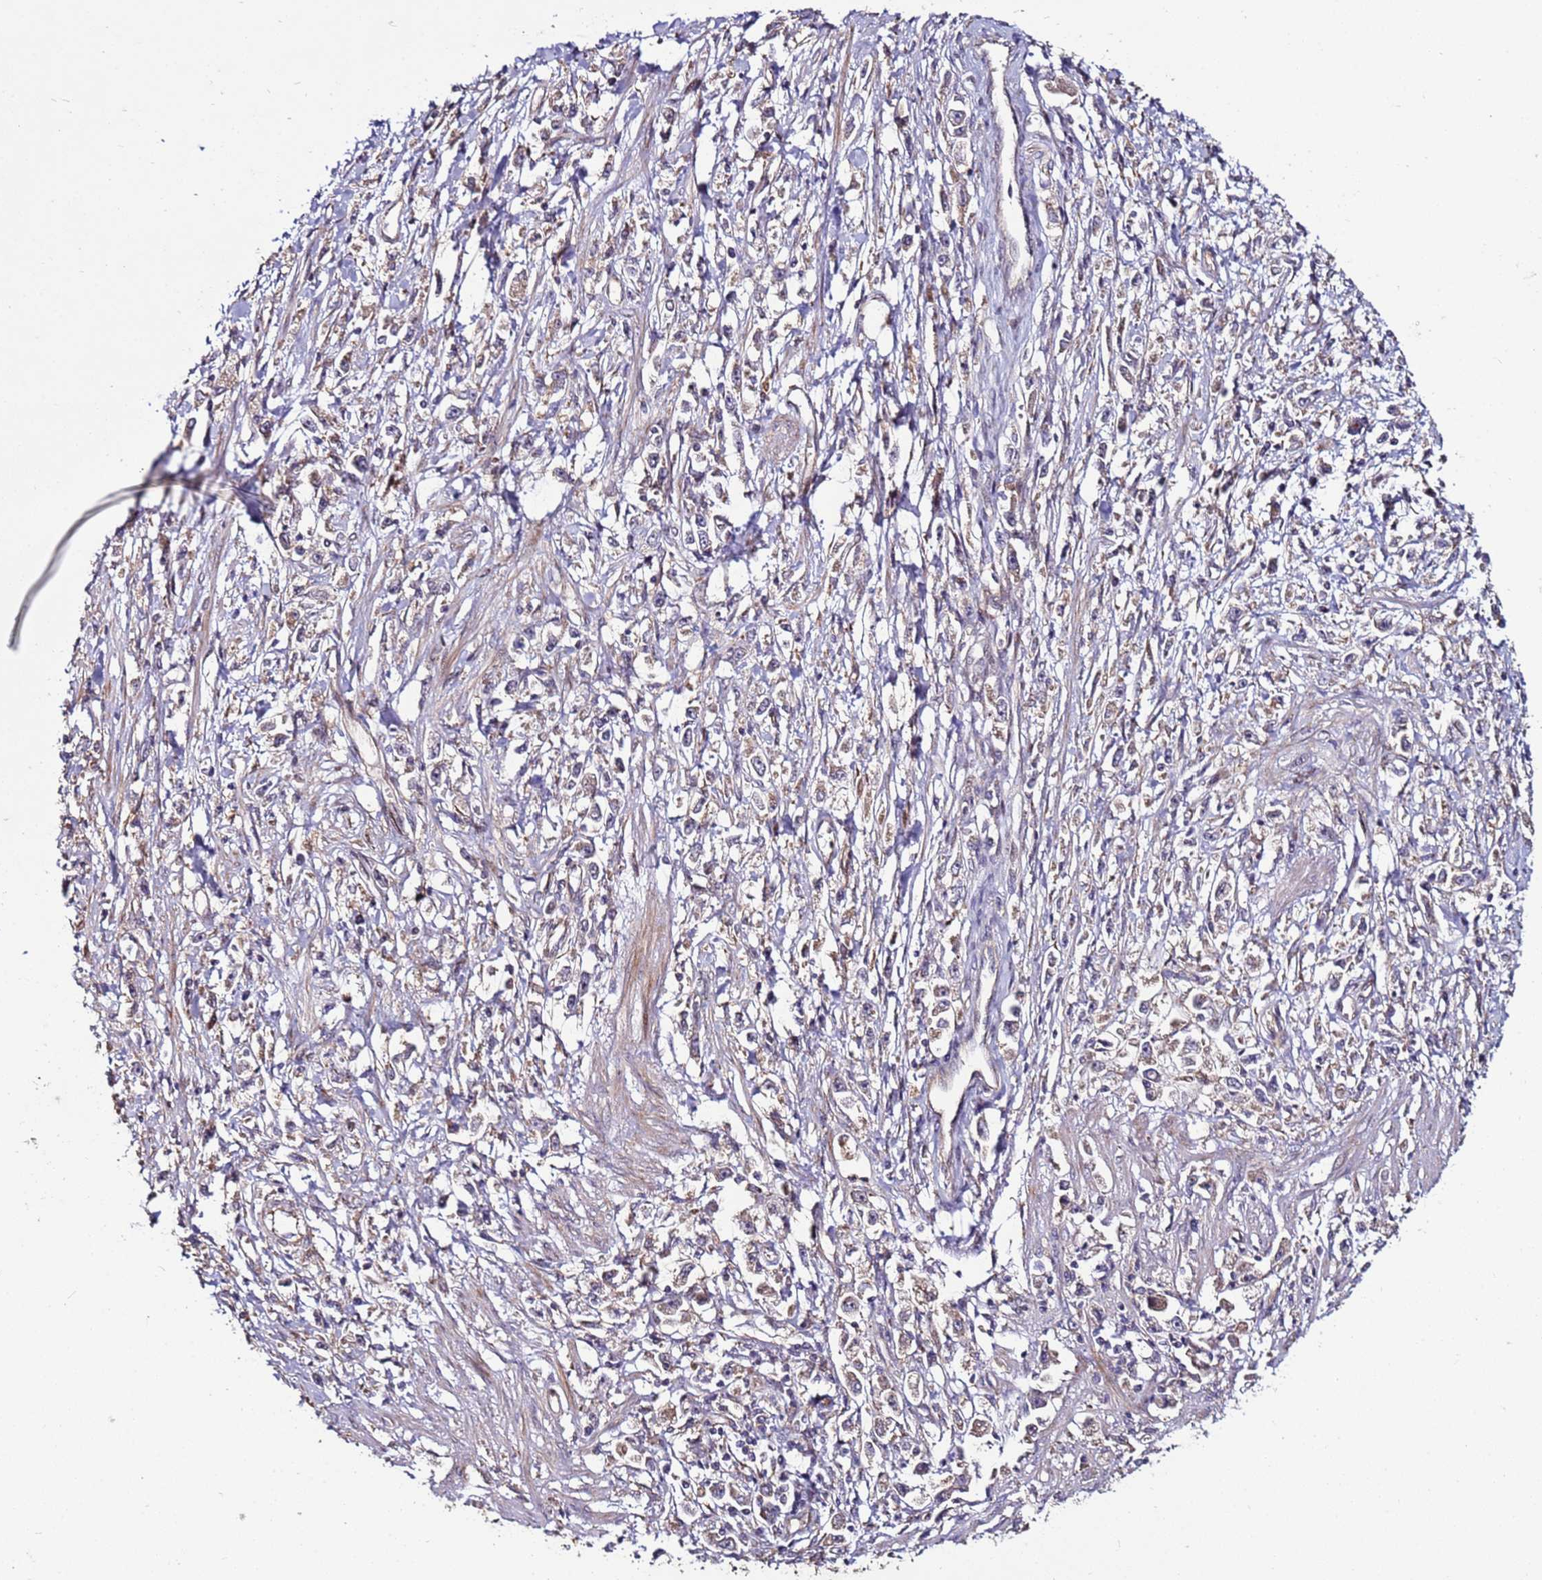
{"staining": {"intensity": "weak", "quantity": "<25%", "location": "cytoplasmic/membranous"}, "tissue": "stomach cancer", "cell_type": "Tumor cells", "image_type": "cancer", "snomed": [{"axis": "morphology", "description": "Adenocarcinoma, NOS"}, {"axis": "topography", "description": "Stomach"}], "caption": "Image shows no significant protein staining in tumor cells of stomach adenocarcinoma.", "gene": "MCRIP1", "patient": {"sex": "female", "age": 59}}